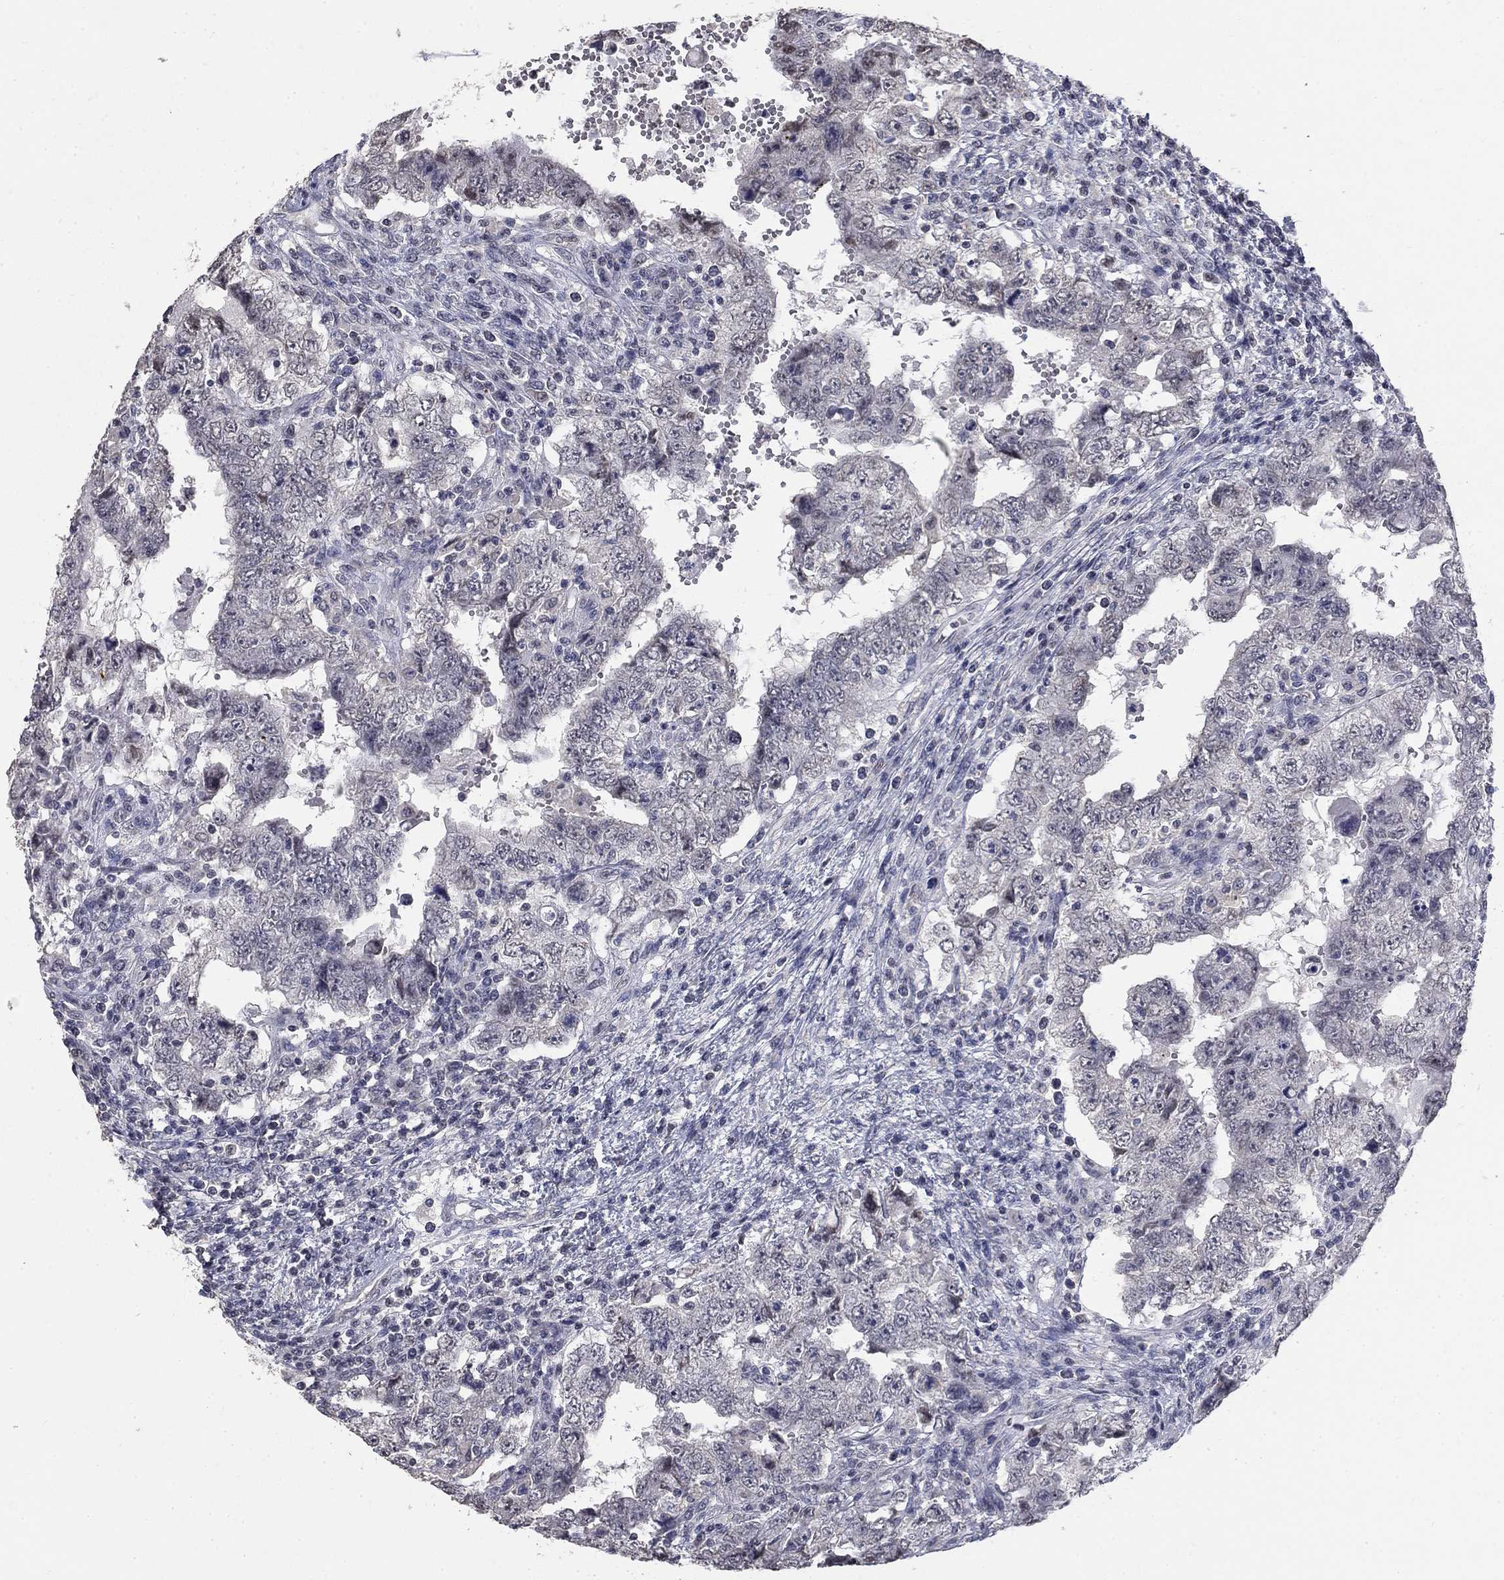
{"staining": {"intensity": "negative", "quantity": "none", "location": "none"}, "tissue": "testis cancer", "cell_type": "Tumor cells", "image_type": "cancer", "snomed": [{"axis": "morphology", "description": "Carcinoma, Embryonal, NOS"}, {"axis": "topography", "description": "Testis"}], "caption": "Protein analysis of testis embryonal carcinoma shows no significant positivity in tumor cells.", "gene": "SPATA33", "patient": {"sex": "male", "age": 26}}